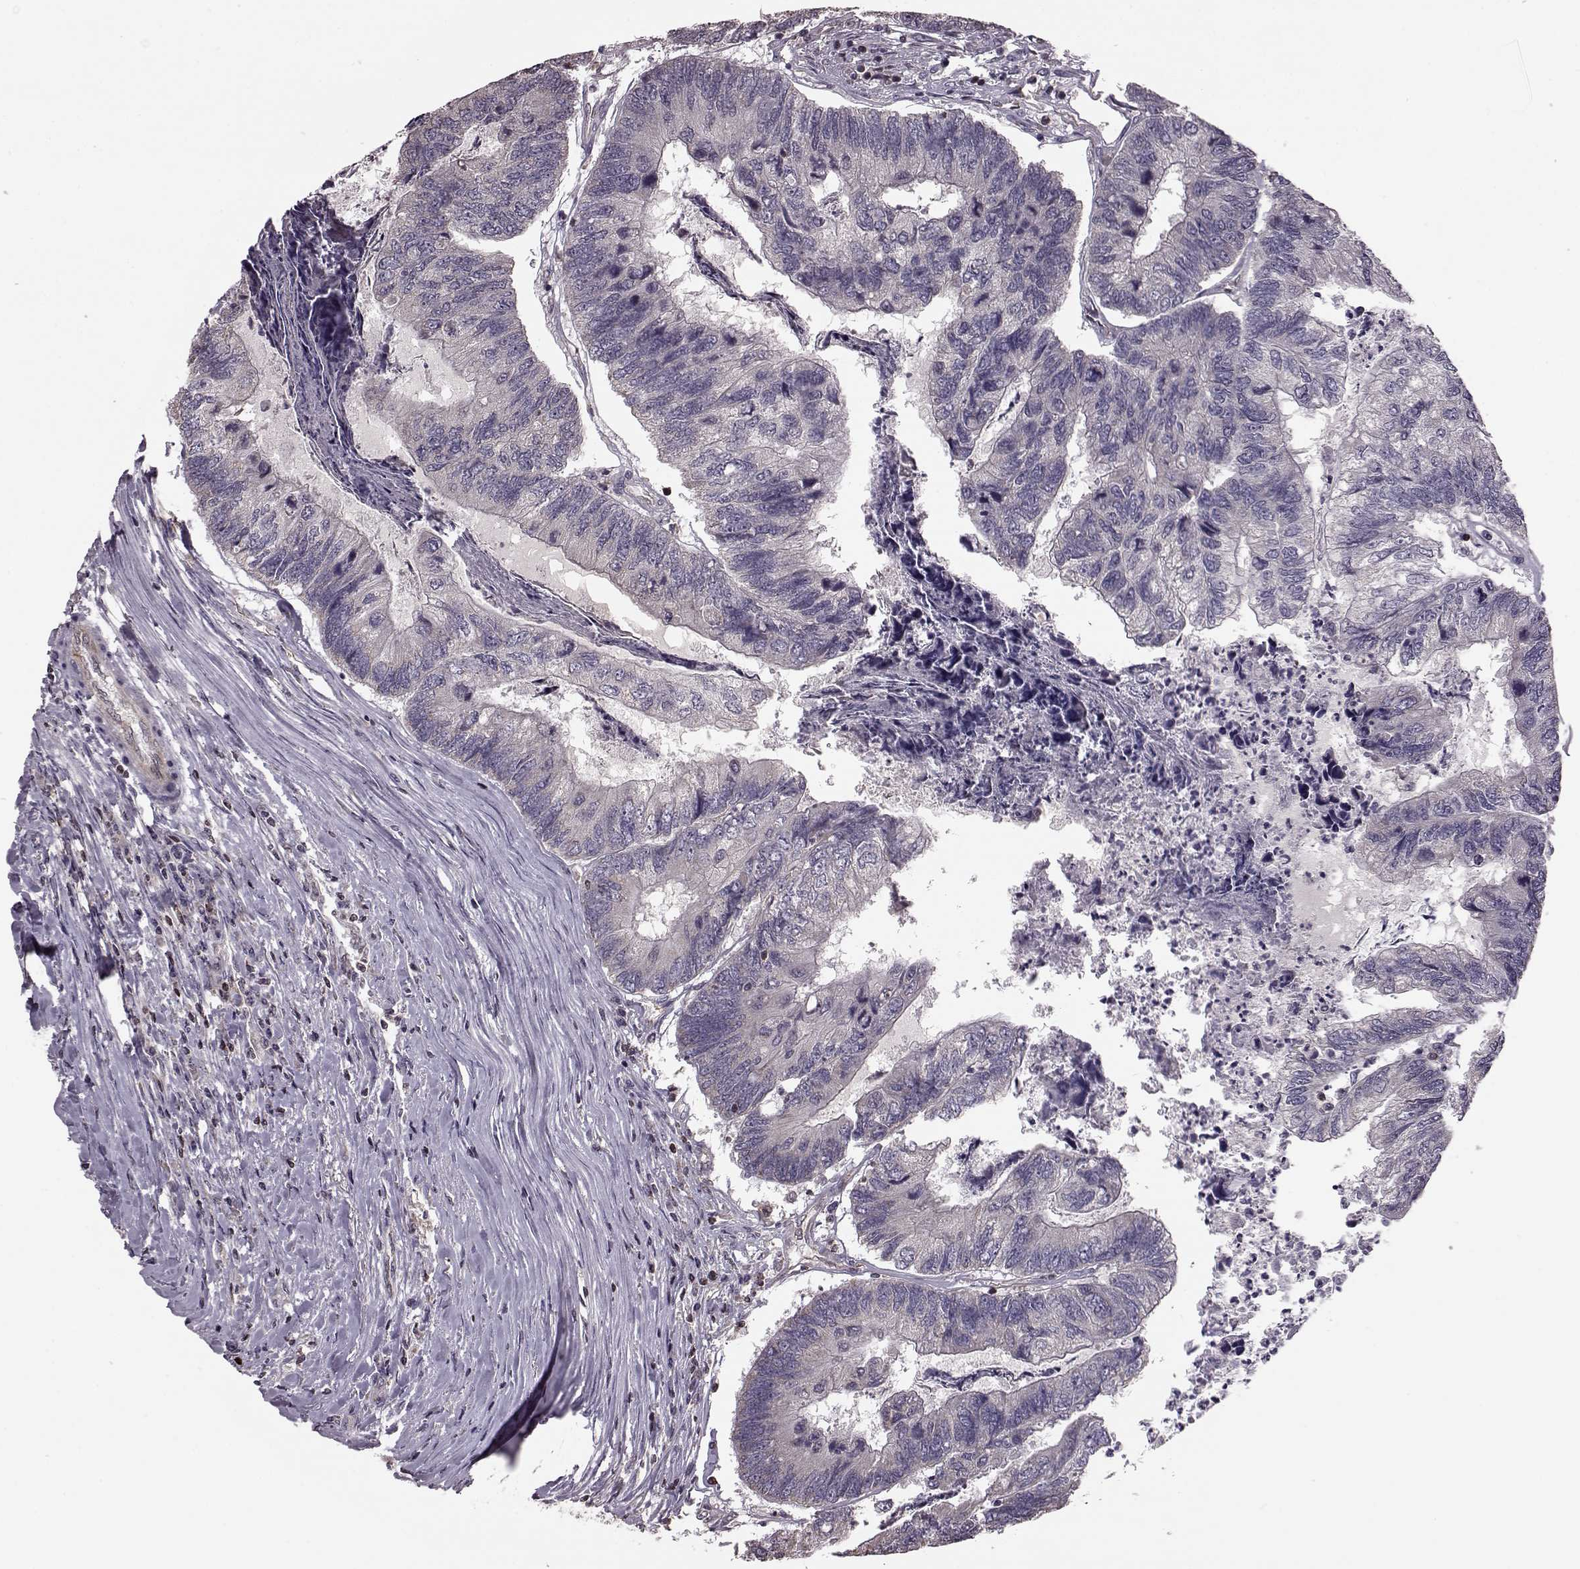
{"staining": {"intensity": "negative", "quantity": "none", "location": "none"}, "tissue": "colorectal cancer", "cell_type": "Tumor cells", "image_type": "cancer", "snomed": [{"axis": "morphology", "description": "Adenocarcinoma, NOS"}, {"axis": "topography", "description": "Colon"}], "caption": "The immunohistochemistry (IHC) micrograph has no significant staining in tumor cells of colorectal cancer (adenocarcinoma) tissue.", "gene": "CDC42SE1", "patient": {"sex": "female", "age": 67}}